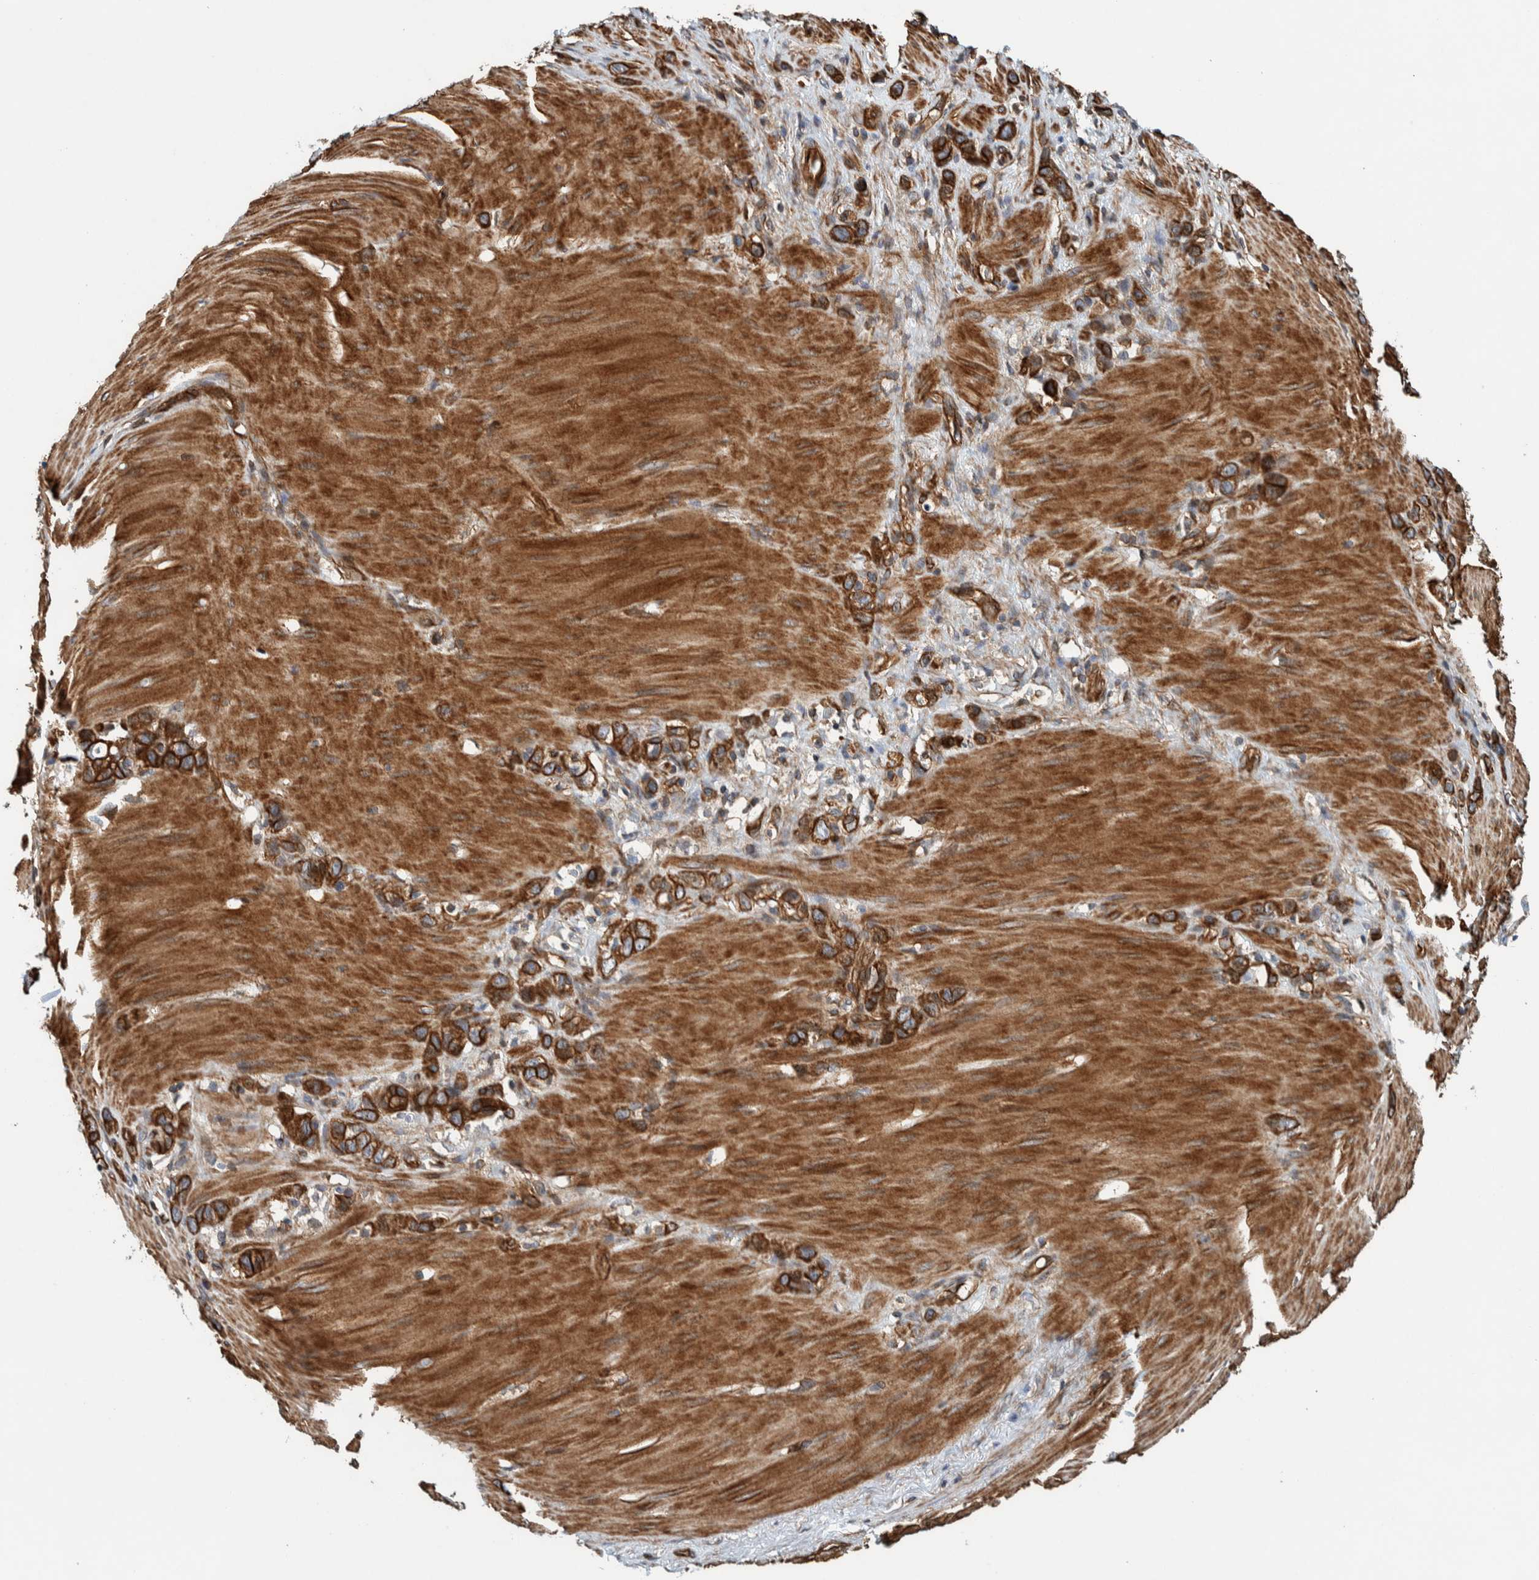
{"staining": {"intensity": "strong", "quantity": ">75%", "location": "cytoplasmic/membranous"}, "tissue": "stomach cancer", "cell_type": "Tumor cells", "image_type": "cancer", "snomed": [{"axis": "morphology", "description": "Normal tissue, NOS"}, {"axis": "morphology", "description": "Adenocarcinoma, NOS"}, {"axis": "morphology", "description": "Adenocarcinoma, High grade"}, {"axis": "topography", "description": "Stomach, upper"}, {"axis": "topography", "description": "Stomach"}], "caption": "Immunohistochemical staining of human stomach high-grade adenocarcinoma exhibits high levels of strong cytoplasmic/membranous protein staining in approximately >75% of tumor cells.", "gene": "PKD1L1", "patient": {"sex": "female", "age": 65}}